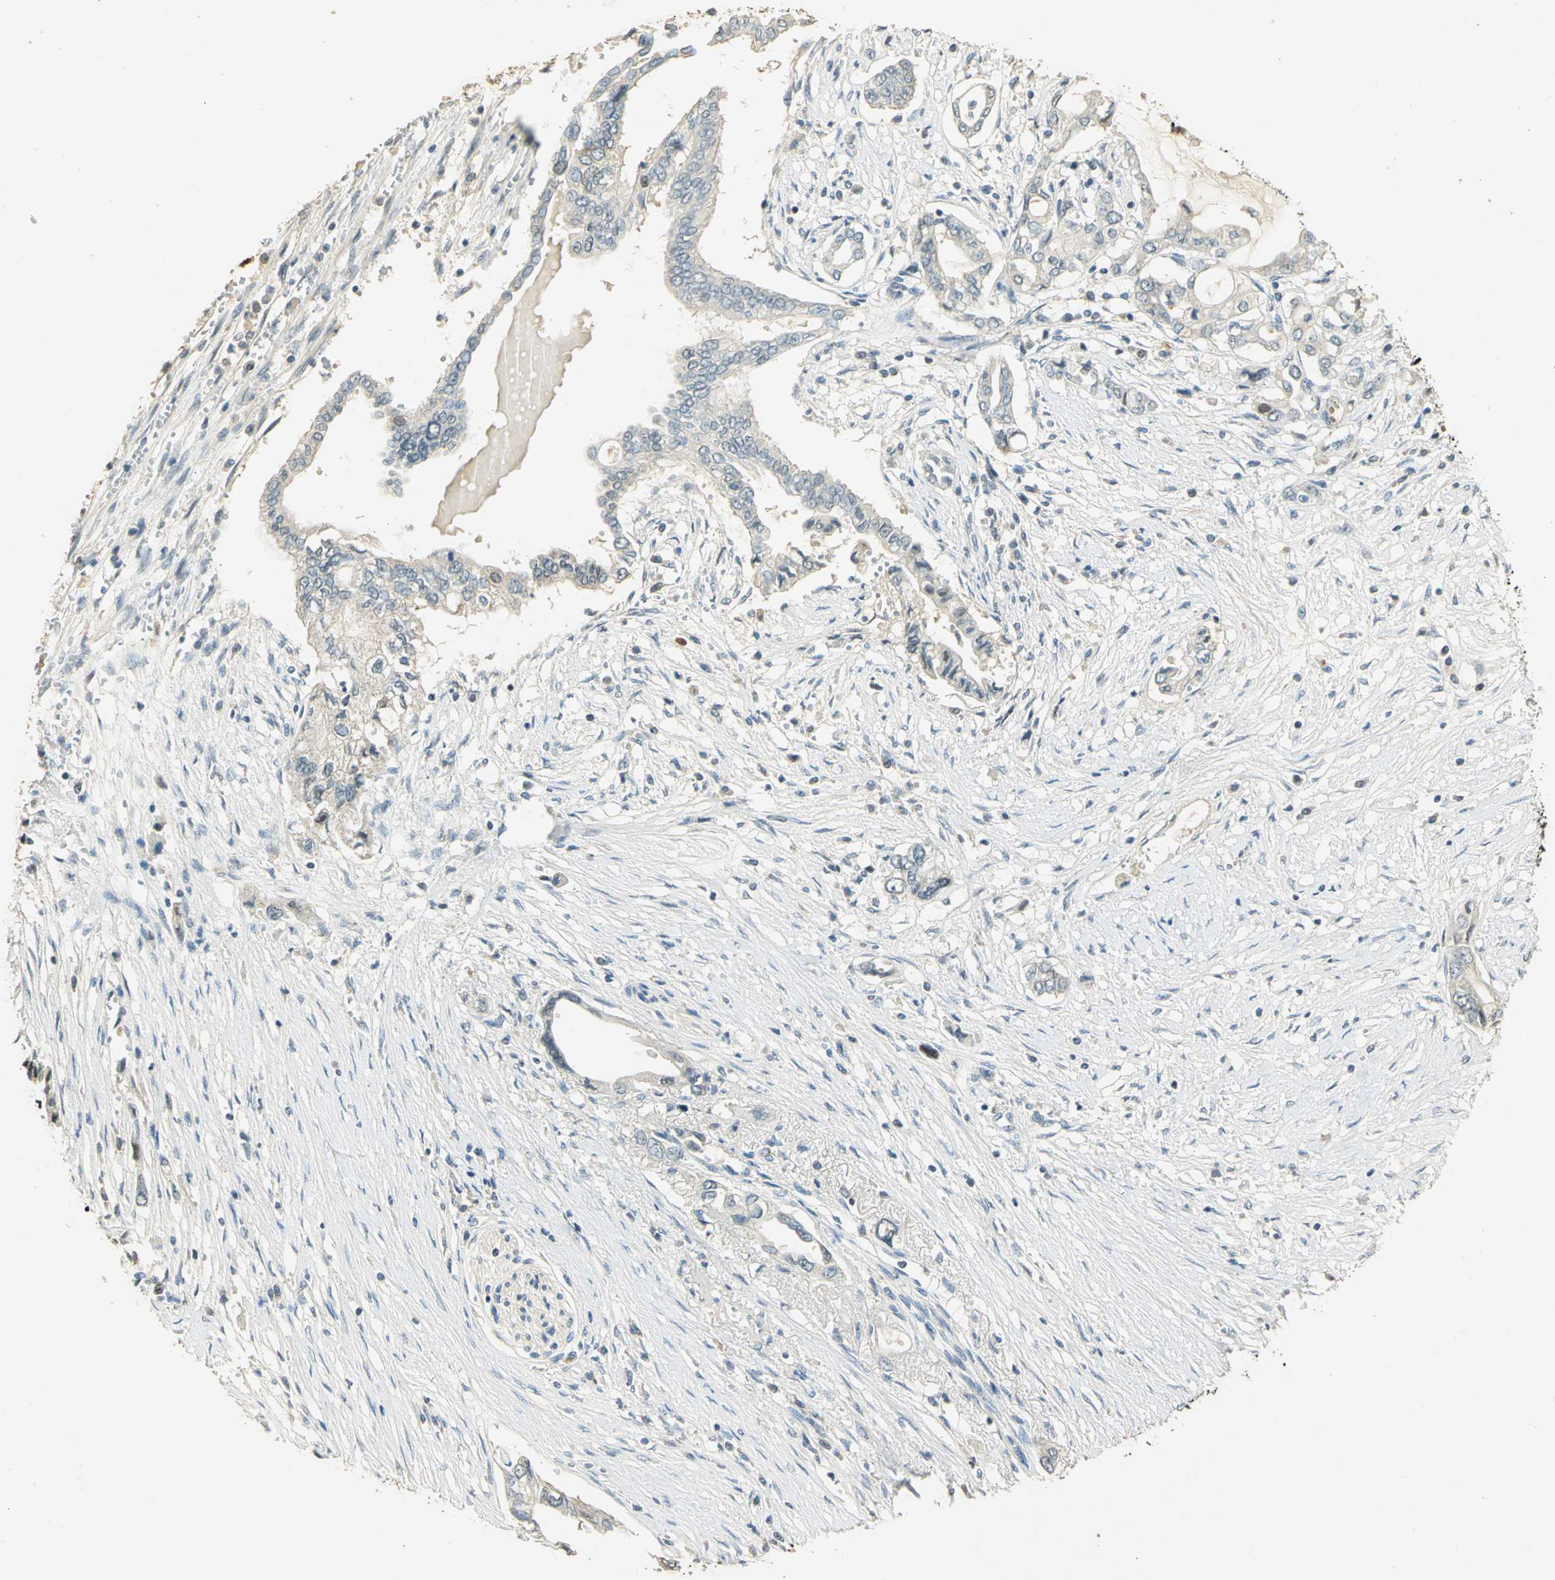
{"staining": {"intensity": "weak", "quantity": ">75%", "location": "cytoplasmic/membranous"}, "tissue": "pancreatic cancer", "cell_type": "Tumor cells", "image_type": "cancer", "snomed": [{"axis": "morphology", "description": "Adenocarcinoma, NOS"}, {"axis": "topography", "description": "Pancreas"}], "caption": "Immunohistochemistry (IHC) histopathology image of pancreatic cancer stained for a protein (brown), which displays low levels of weak cytoplasmic/membranous staining in approximately >75% of tumor cells.", "gene": "HDHD5", "patient": {"sex": "female", "age": 57}}